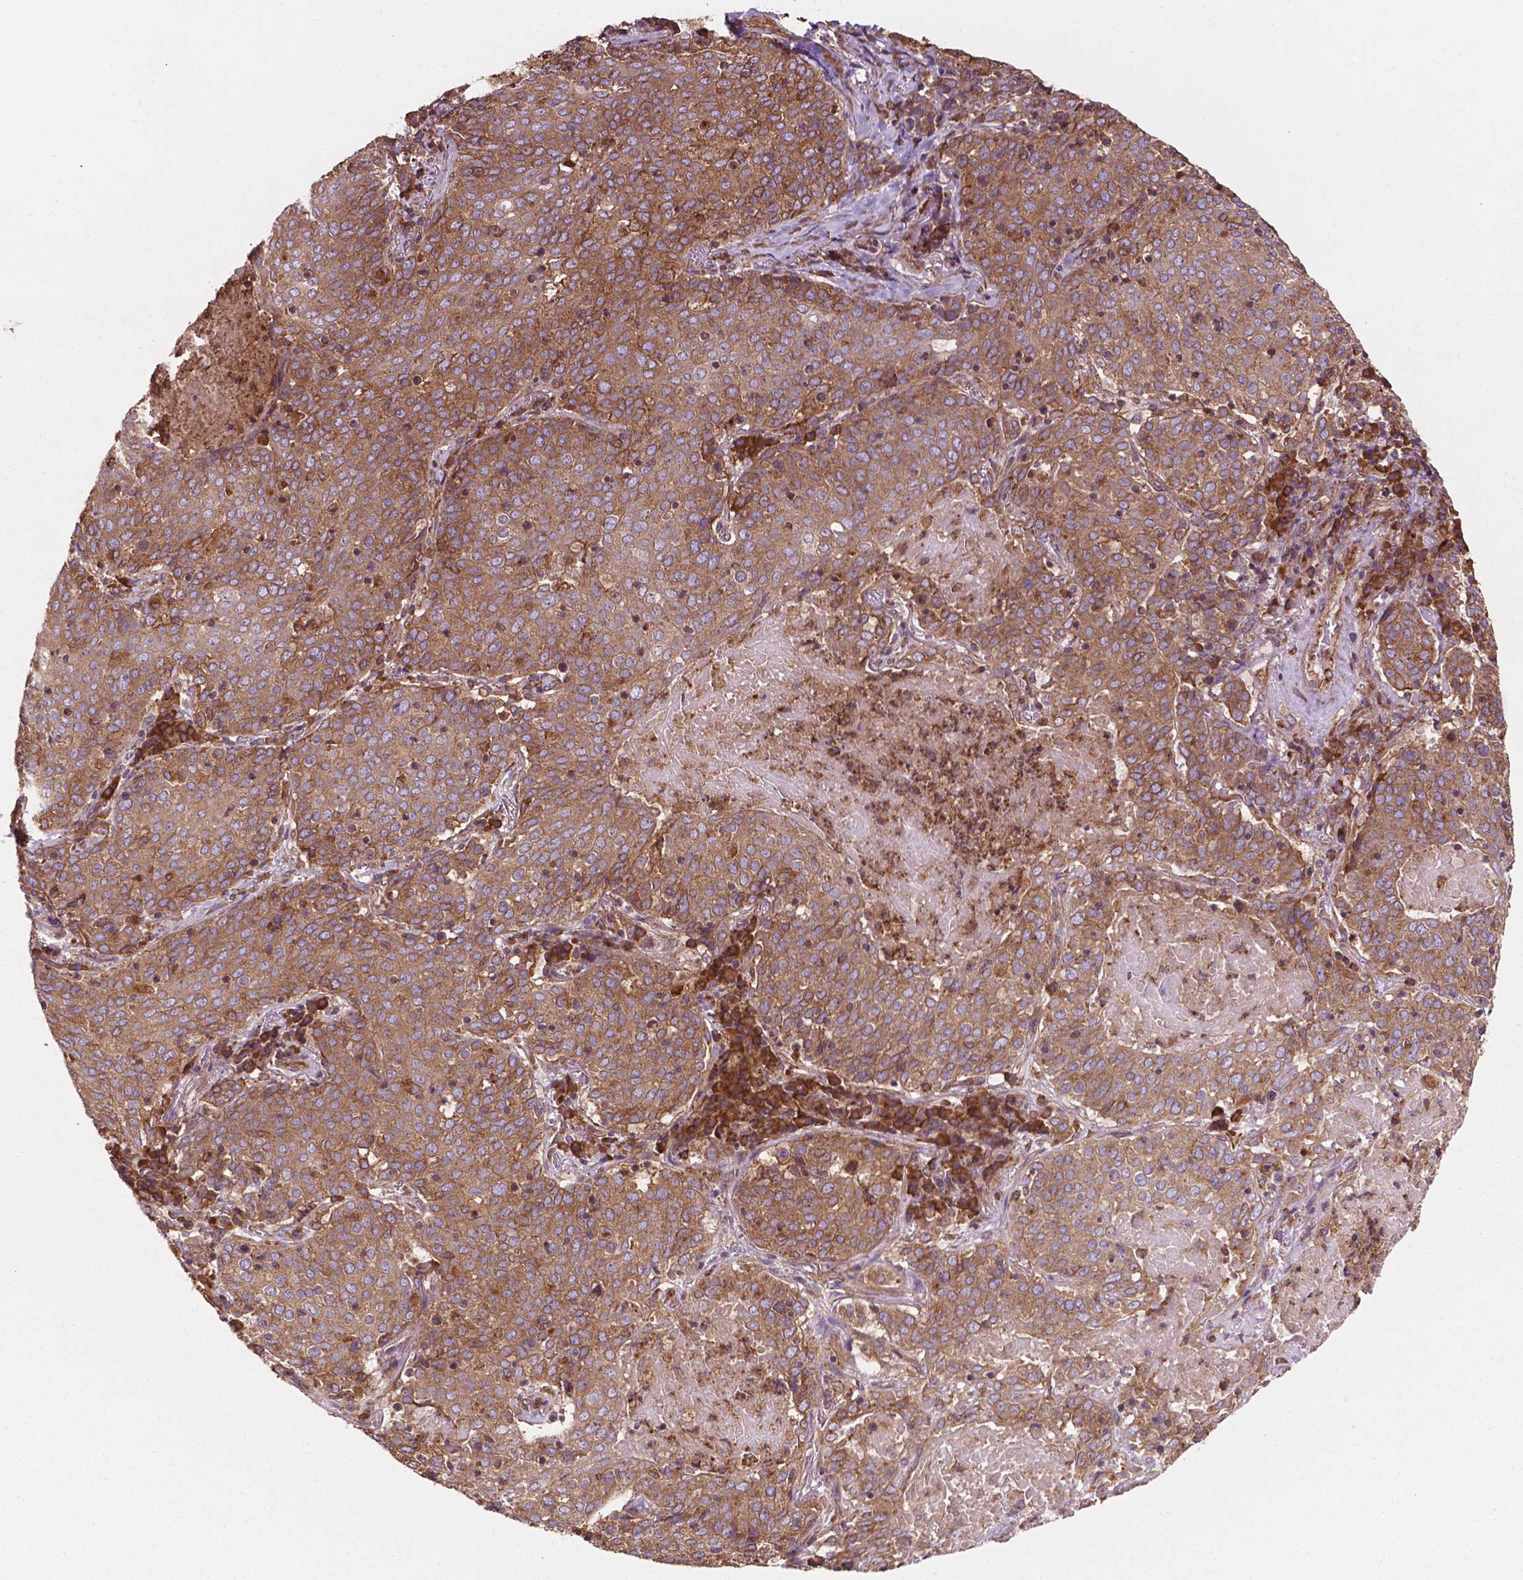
{"staining": {"intensity": "moderate", "quantity": ">75%", "location": "cytoplasmic/membranous"}, "tissue": "lung cancer", "cell_type": "Tumor cells", "image_type": "cancer", "snomed": [{"axis": "morphology", "description": "Squamous cell carcinoma, NOS"}, {"axis": "topography", "description": "Lung"}], "caption": "Protein staining by IHC demonstrates moderate cytoplasmic/membranous staining in about >75% of tumor cells in lung cancer. (DAB (3,3'-diaminobenzidine) IHC, brown staining for protein, blue staining for nuclei).", "gene": "CCDC71L", "patient": {"sex": "male", "age": 82}}